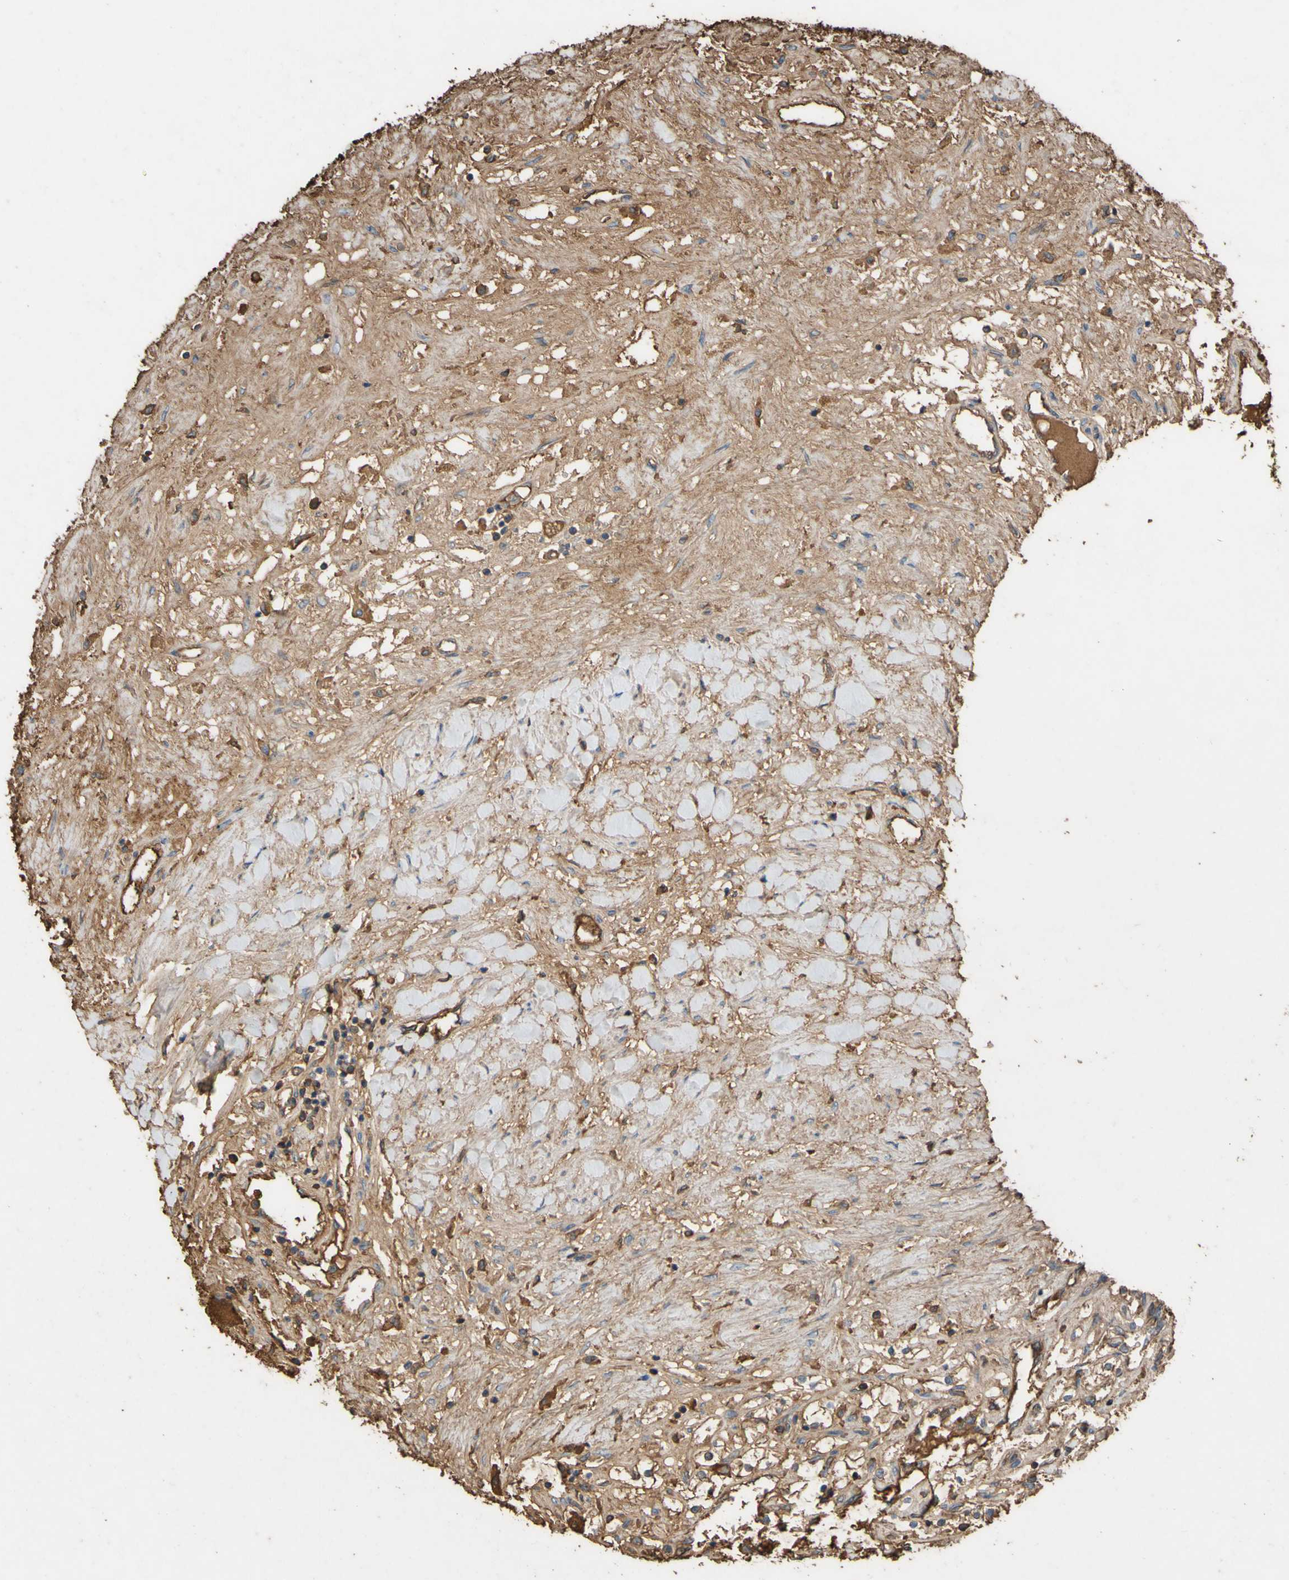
{"staining": {"intensity": "moderate", "quantity": "<25%", "location": "cytoplasmic/membranous"}, "tissue": "renal cancer", "cell_type": "Tumor cells", "image_type": "cancer", "snomed": [{"axis": "morphology", "description": "Adenocarcinoma, NOS"}, {"axis": "topography", "description": "Kidney"}], "caption": "Tumor cells demonstrate moderate cytoplasmic/membranous positivity in about <25% of cells in adenocarcinoma (renal). The protein is shown in brown color, while the nuclei are stained blue.", "gene": "PTGDS", "patient": {"sex": "male", "age": 68}}